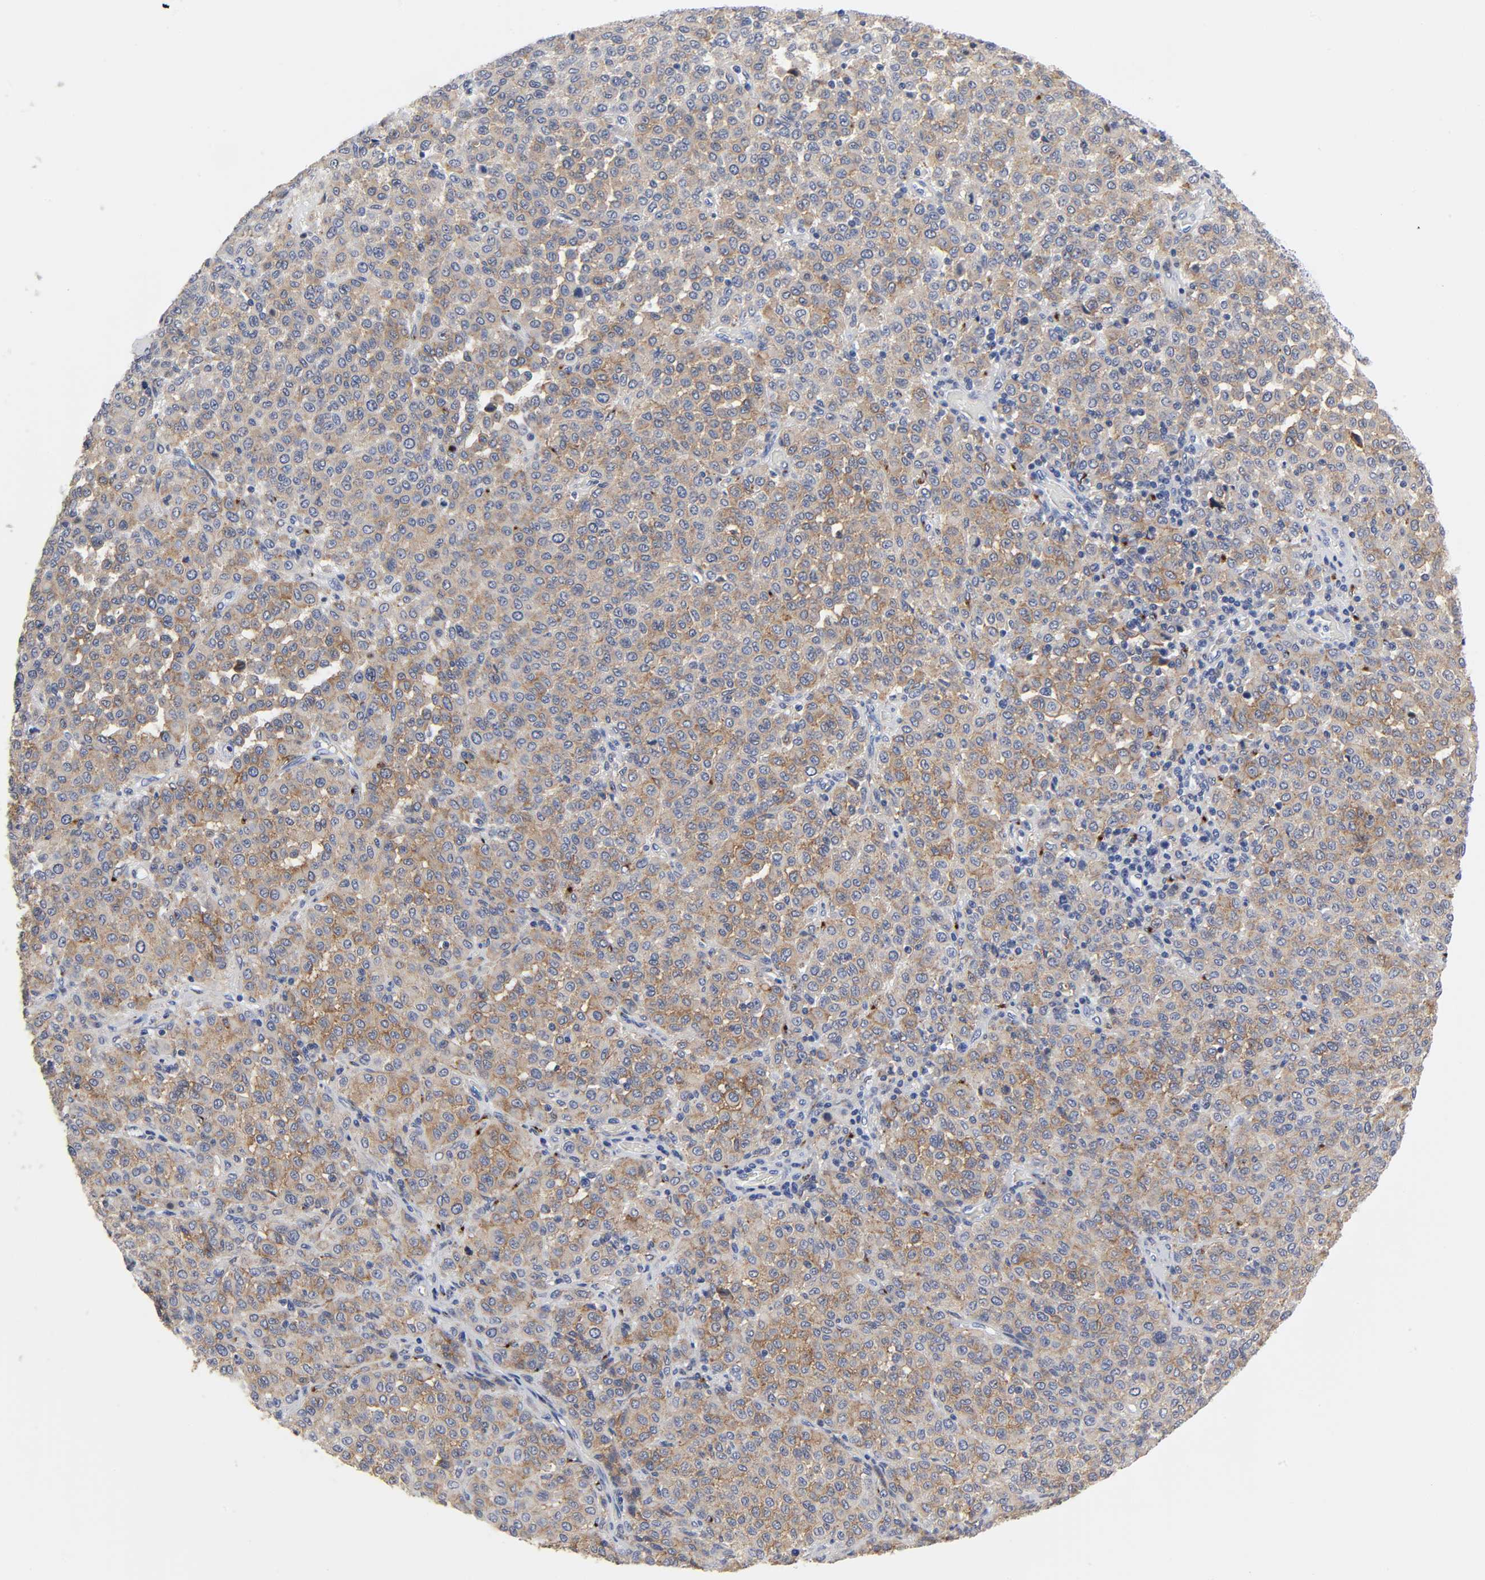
{"staining": {"intensity": "moderate", "quantity": ">75%", "location": "cytoplasmic/membranous"}, "tissue": "melanoma", "cell_type": "Tumor cells", "image_type": "cancer", "snomed": [{"axis": "morphology", "description": "Malignant melanoma, Metastatic site"}, {"axis": "topography", "description": "Pancreas"}], "caption": "Immunohistochemical staining of human melanoma displays moderate cytoplasmic/membranous protein staining in approximately >75% of tumor cells.", "gene": "LRP1", "patient": {"sex": "female", "age": 30}}